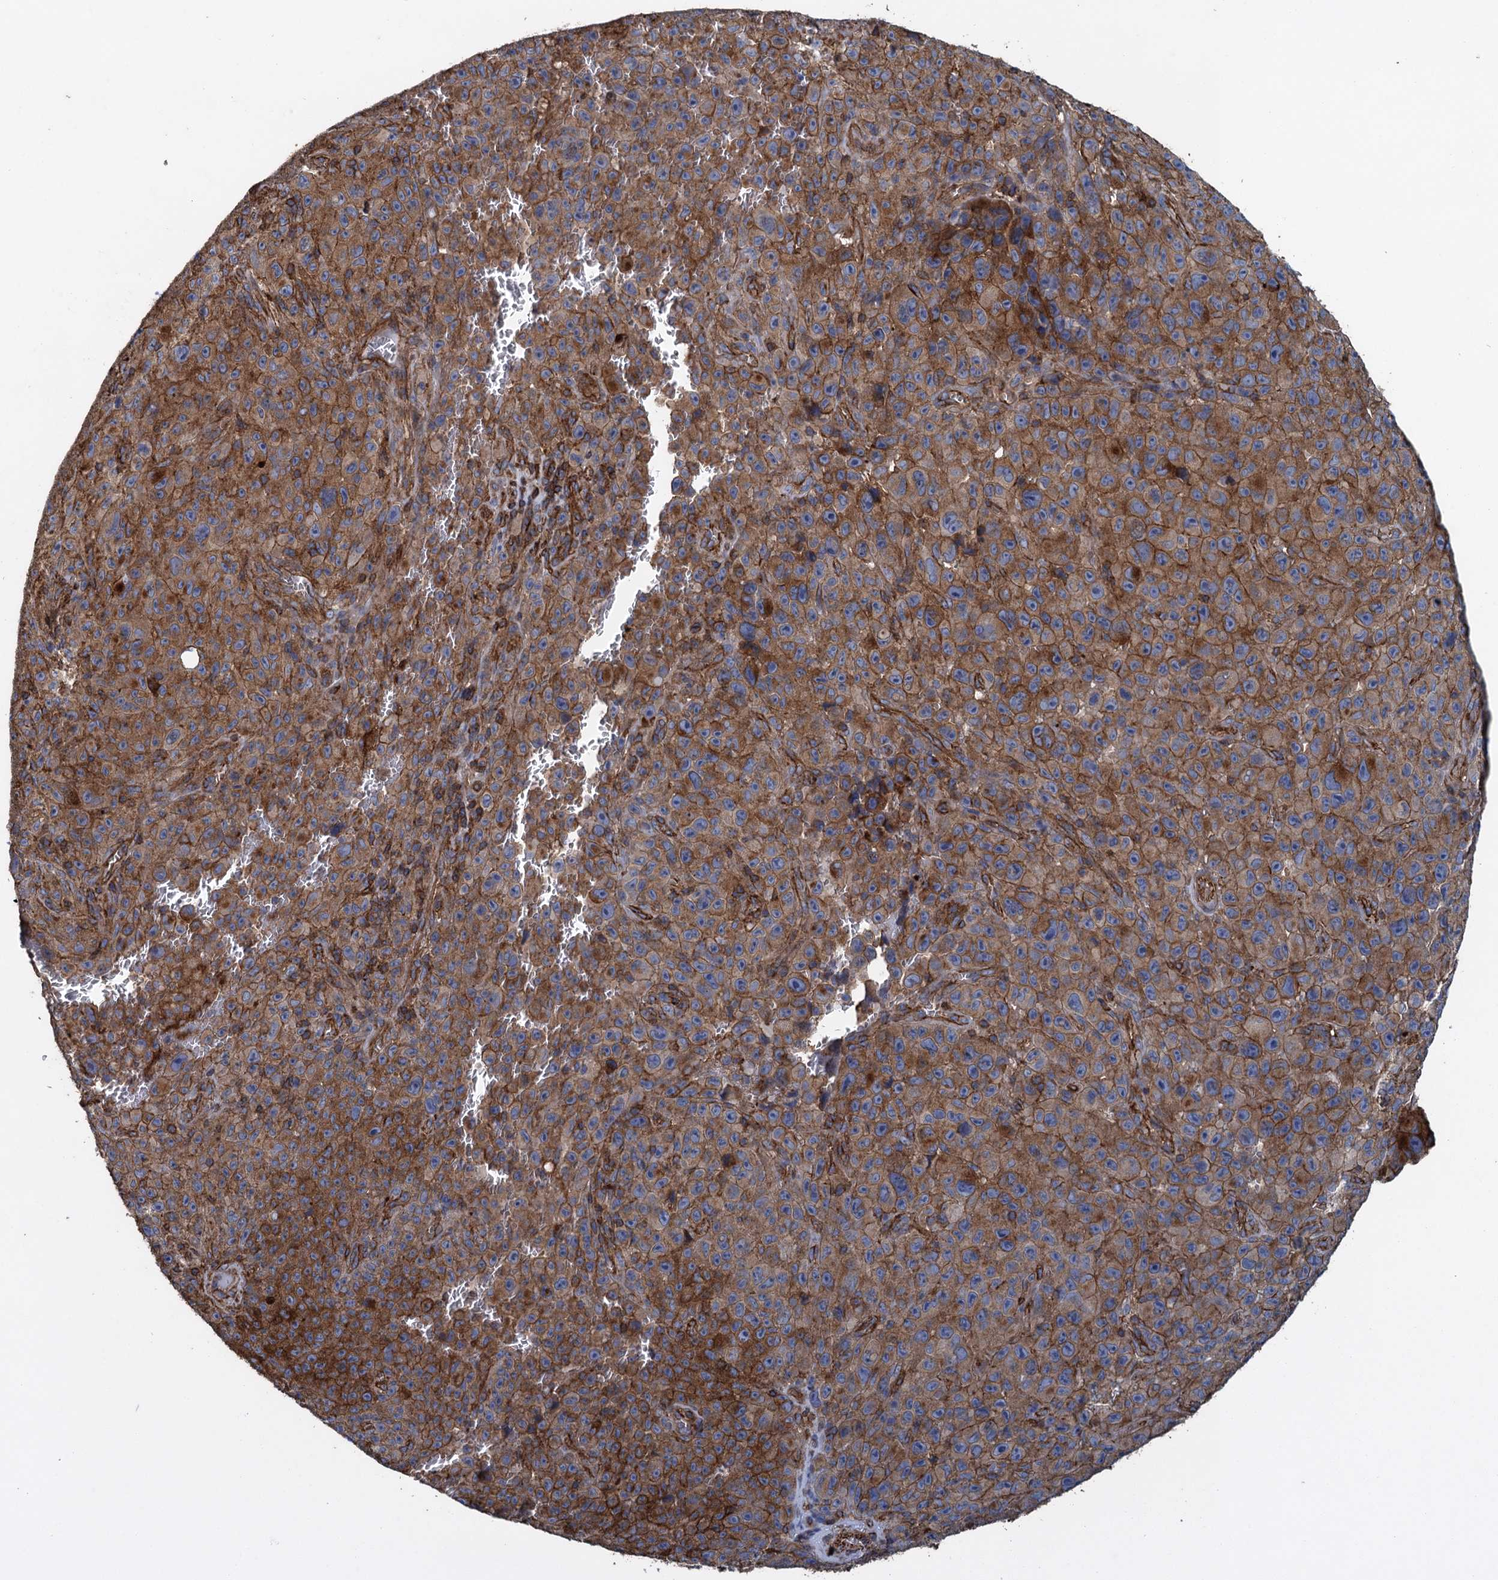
{"staining": {"intensity": "moderate", "quantity": ">75%", "location": "cytoplasmic/membranous"}, "tissue": "melanoma", "cell_type": "Tumor cells", "image_type": "cancer", "snomed": [{"axis": "morphology", "description": "Malignant melanoma, NOS"}, {"axis": "topography", "description": "Skin"}], "caption": "Moderate cytoplasmic/membranous positivity for a protein is present in about >75% of tumor cells of melanoma using immunohistochemistry (IHC).", "gene": "PROSER2", "patient": {"sex": "female", "age": 82}}